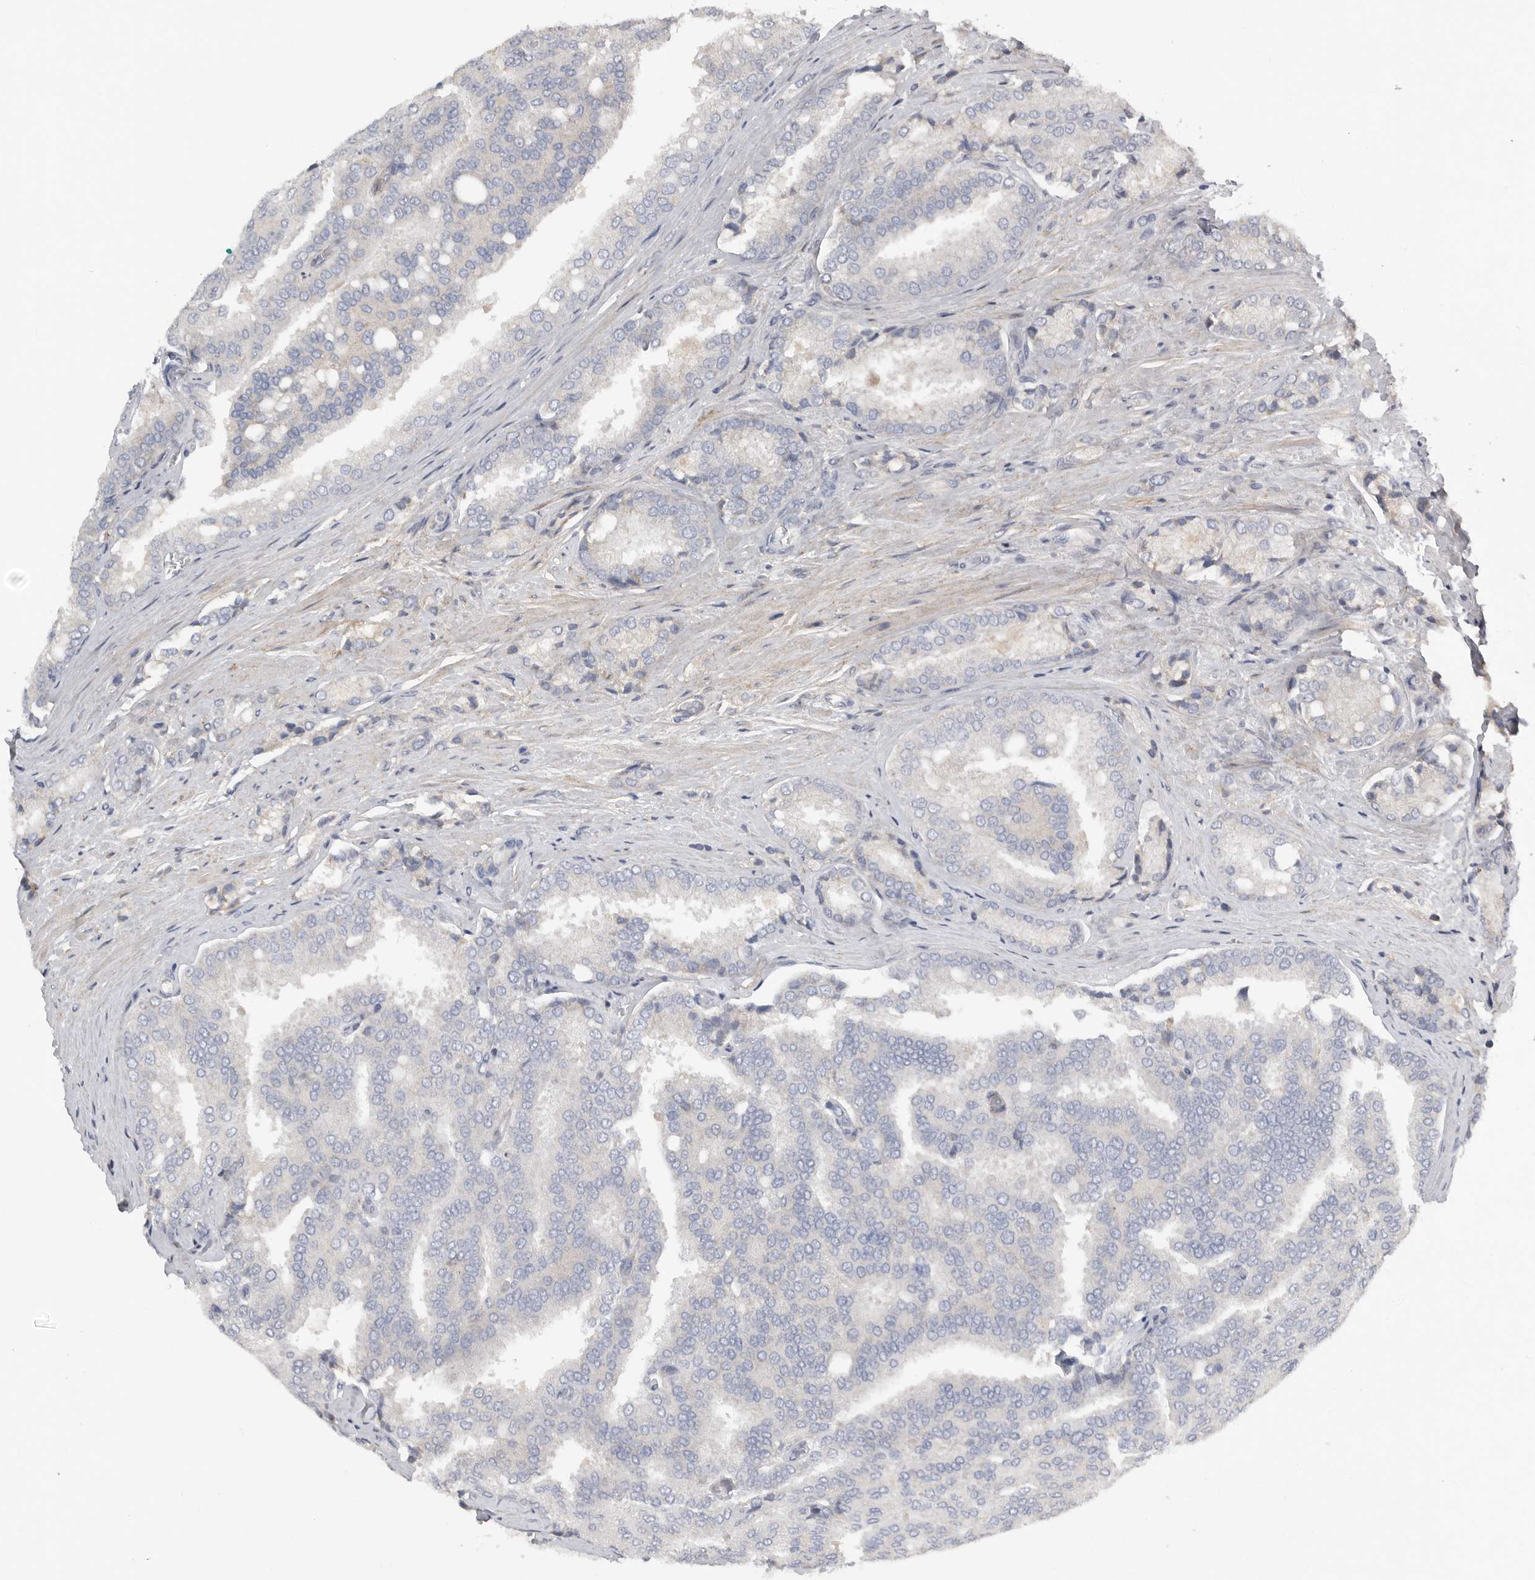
{"staining": {"intensity": "weak", "quantity": "<25%", "location": "cytoplasmic/membranous"}, "tissue": "prostate cancer", "cell_type": "Tumor cells", "image_type": "cancer", "snomed": [{"axis": "morphology", "description": "Adenocarcinoma, High grade"}, {"axis": "topography", "description": "Prostate"}], "caption": "This is an immunohistochemistry micrograph of human prostate adenocarcinoma (high-grade). There is no positivity in tumor cells.", "gene": "SDC3", "patient": {"sex": "male", "age": 50}}